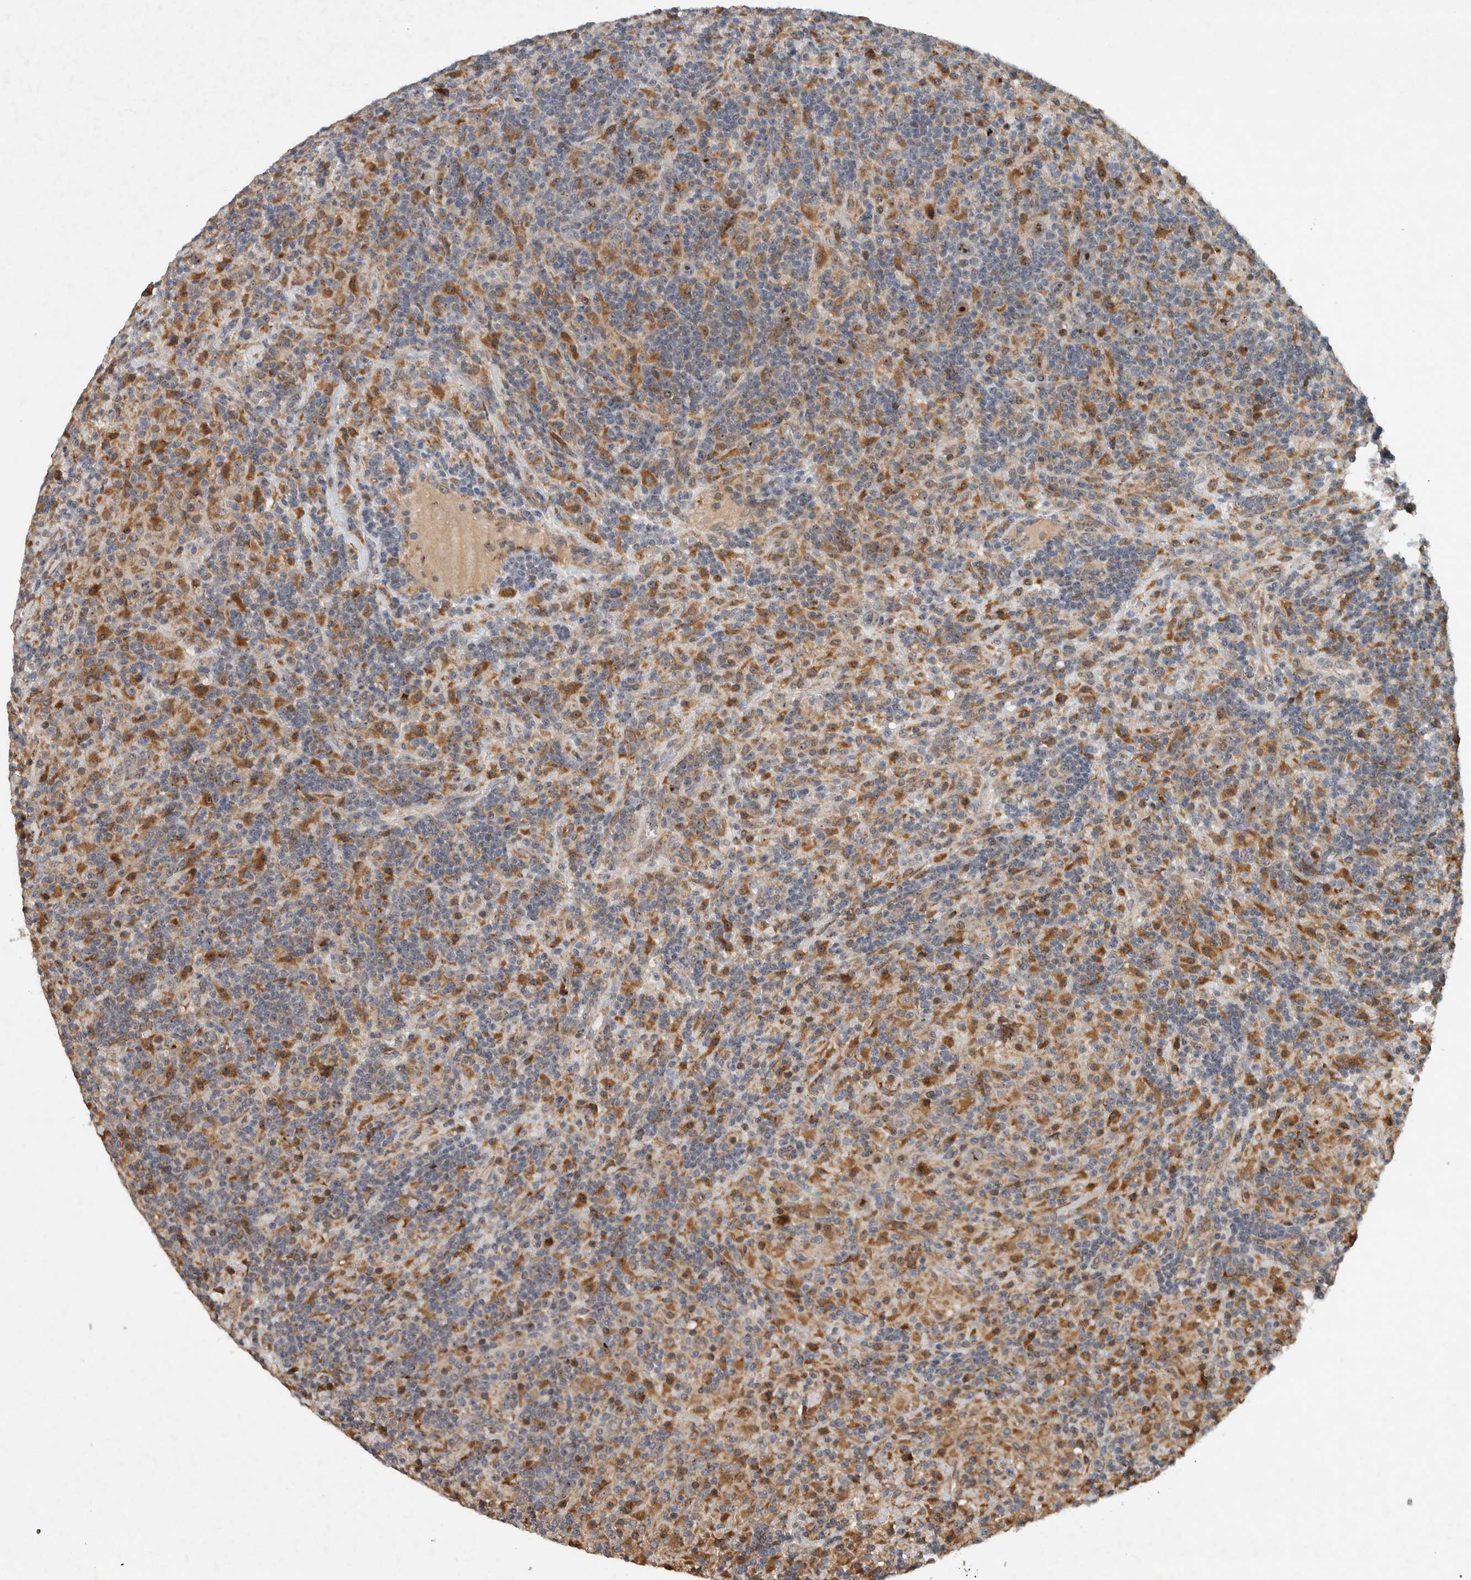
{"staining": {"intensity": "moderate", "quantity": ">75%", "location": "nuclear"}, "tissue": "lymphoma", "cell_type": "Tumor cells", "image_type": "cancer", "snomed": [{"axis": "morphology", "description": "Hodgkin's disease, NOS"}, {"axis": "topography", "description": "Lymph node"}], "caption": "A brown stain shows moderate nuclear expression of a protein in Hodgkin's disease tumor cells.", "gene": "GPR137B", "patient": {"sex": "male", "age": 70}}